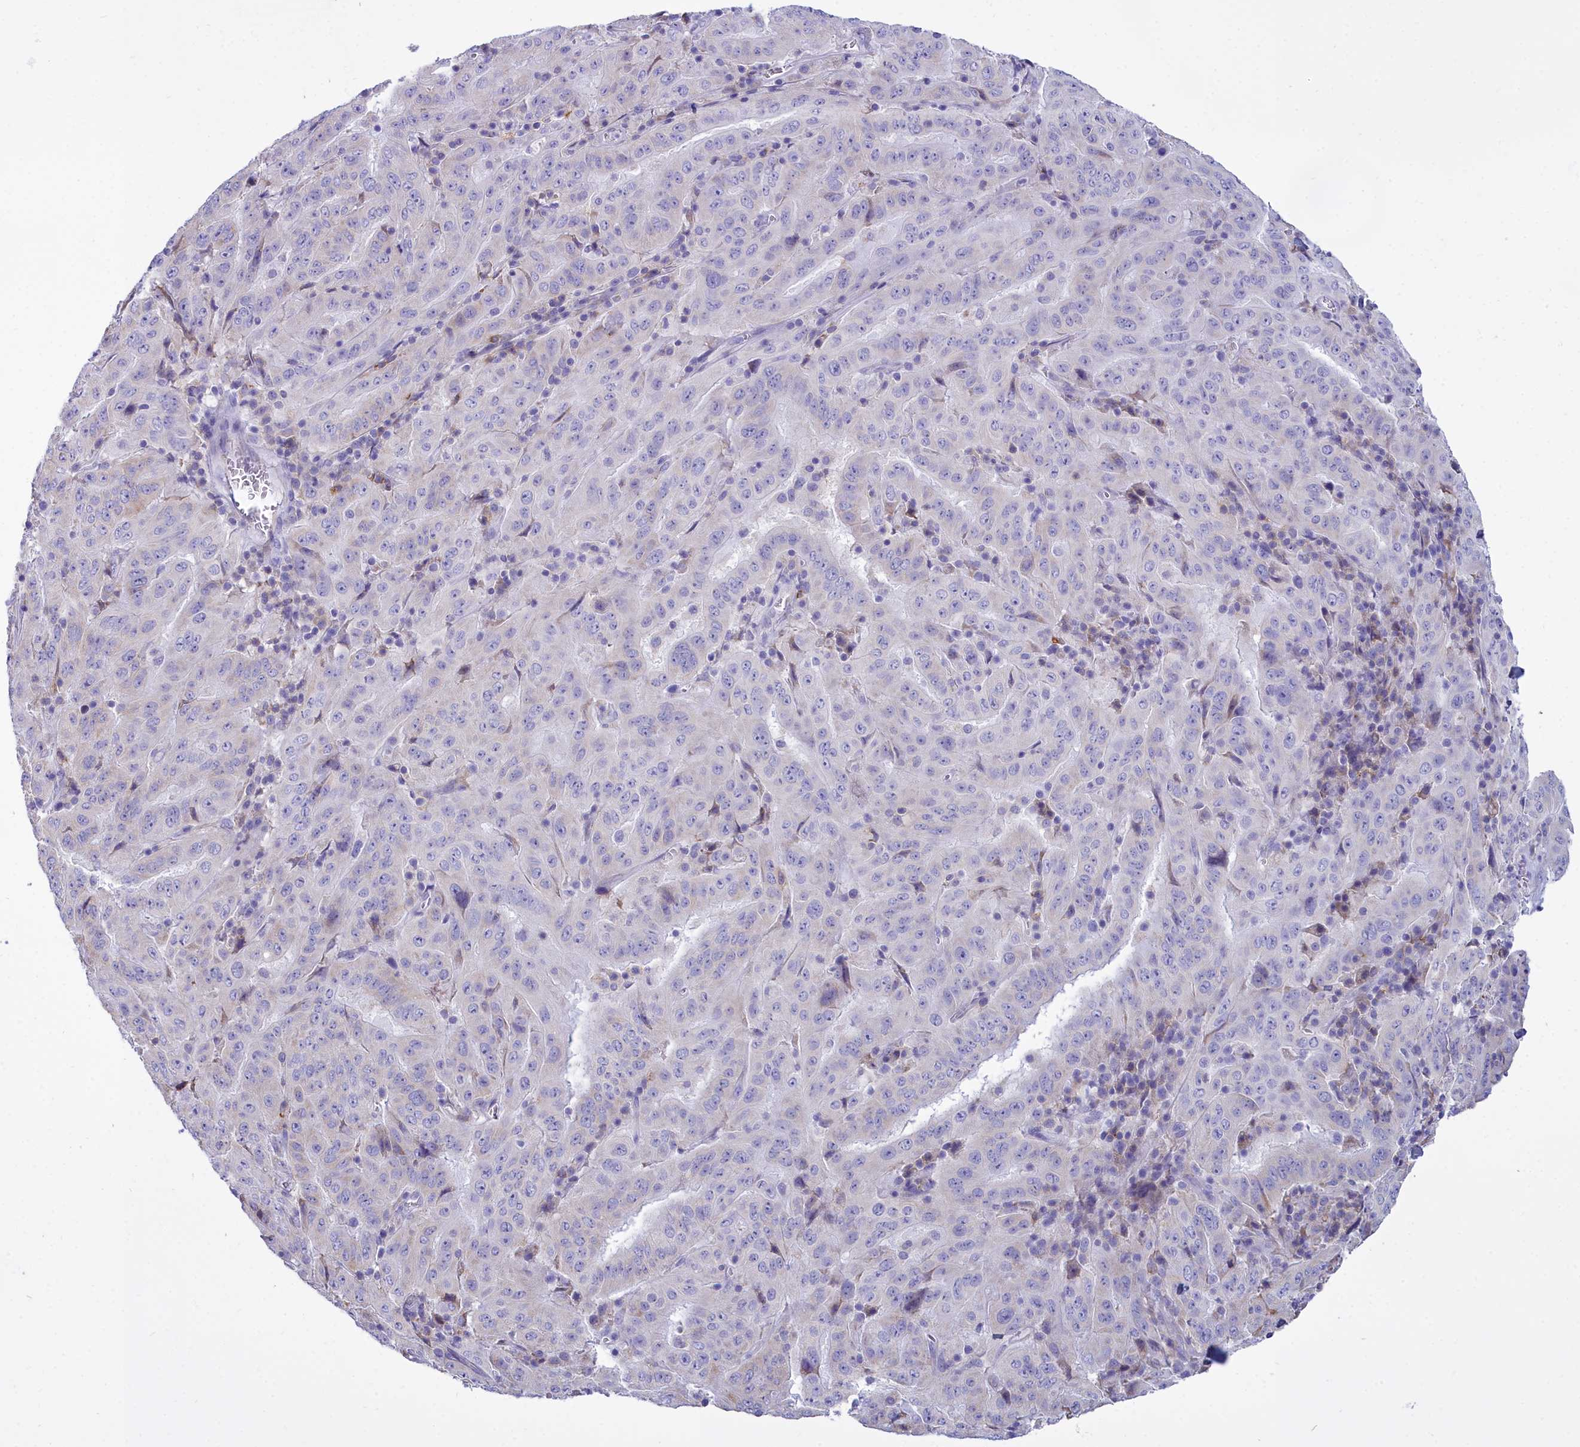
{"staining": {"intensity": "negative", "quantity": "none", "location": "none"}, "tissue": "pancreatic cancer", "cell_type": "Tumor cells", "image_type": "cancer", "snomed": [{"axis": "morphology", "description": "Adenocarcinoma, NOS"}, {"axis": "topography", "description": "Pancreas"}], "caption": "A histopathology image of pancreatic cancer stained for a protein reveals no brown staining in tumor cells.", "gene": "CD5", "patient": {"sex": "male", "age": 63}}